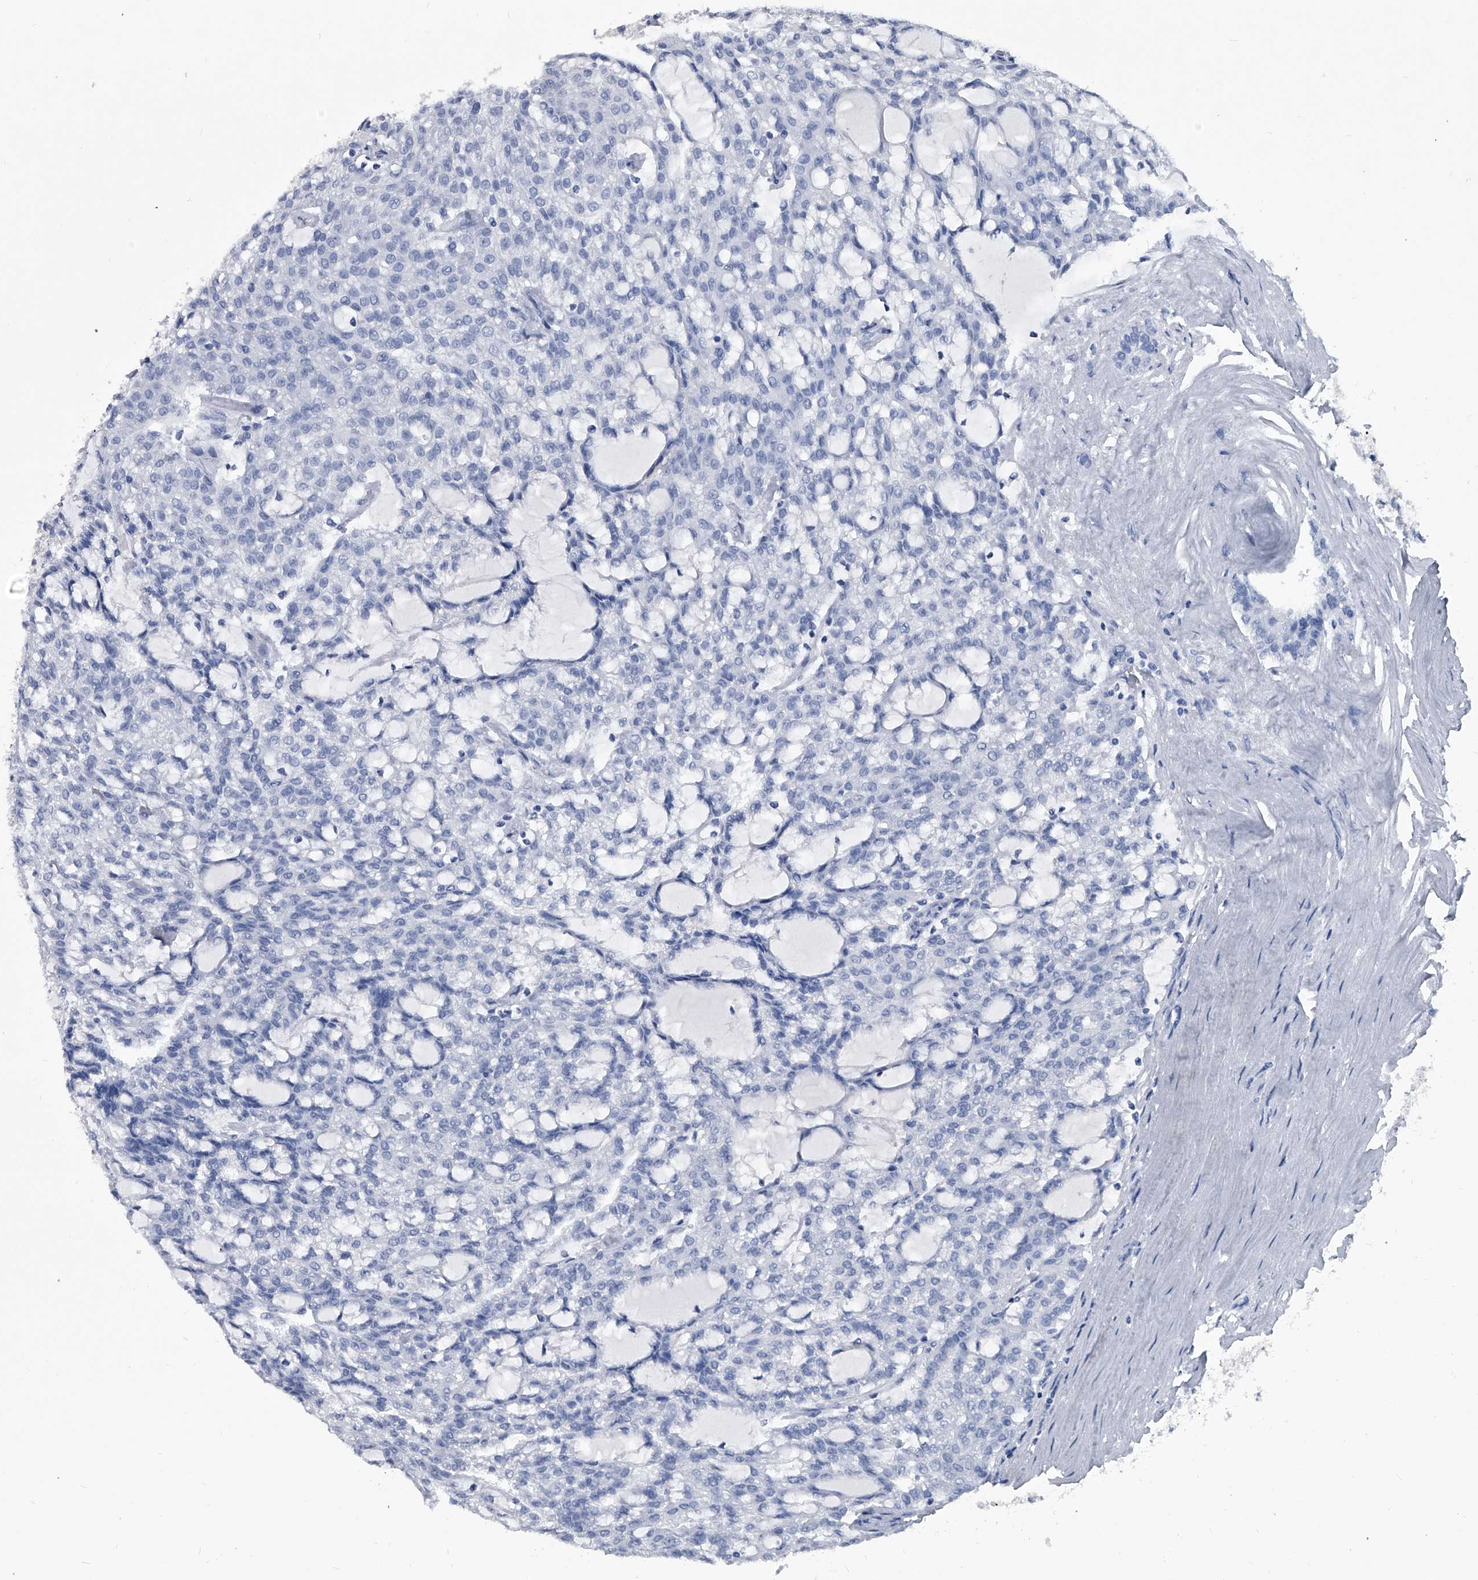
{"staining": {"intensity": "negative", "quantity": "none", "location": "none"}, "tissue": "renal cancer", "cell_type": "Tumor cells", "image_type": "cancer", "snomed": [{"axis": "morphology", "description": "Adenocarcinoma, NOS"}, {"axis": "topography", "description": "Kidney"}], "caption": "Renal adenocarcinoma was stained to show a protein in brown. There is no significant positivity in tumor cells. (DAB (3,3'-diaminobenzidine) immunohistochemistry visualized using brightfield microscopy, high magnification).", "gene": "BCAS1", "patient": {"sex": "male", "age": 63}}